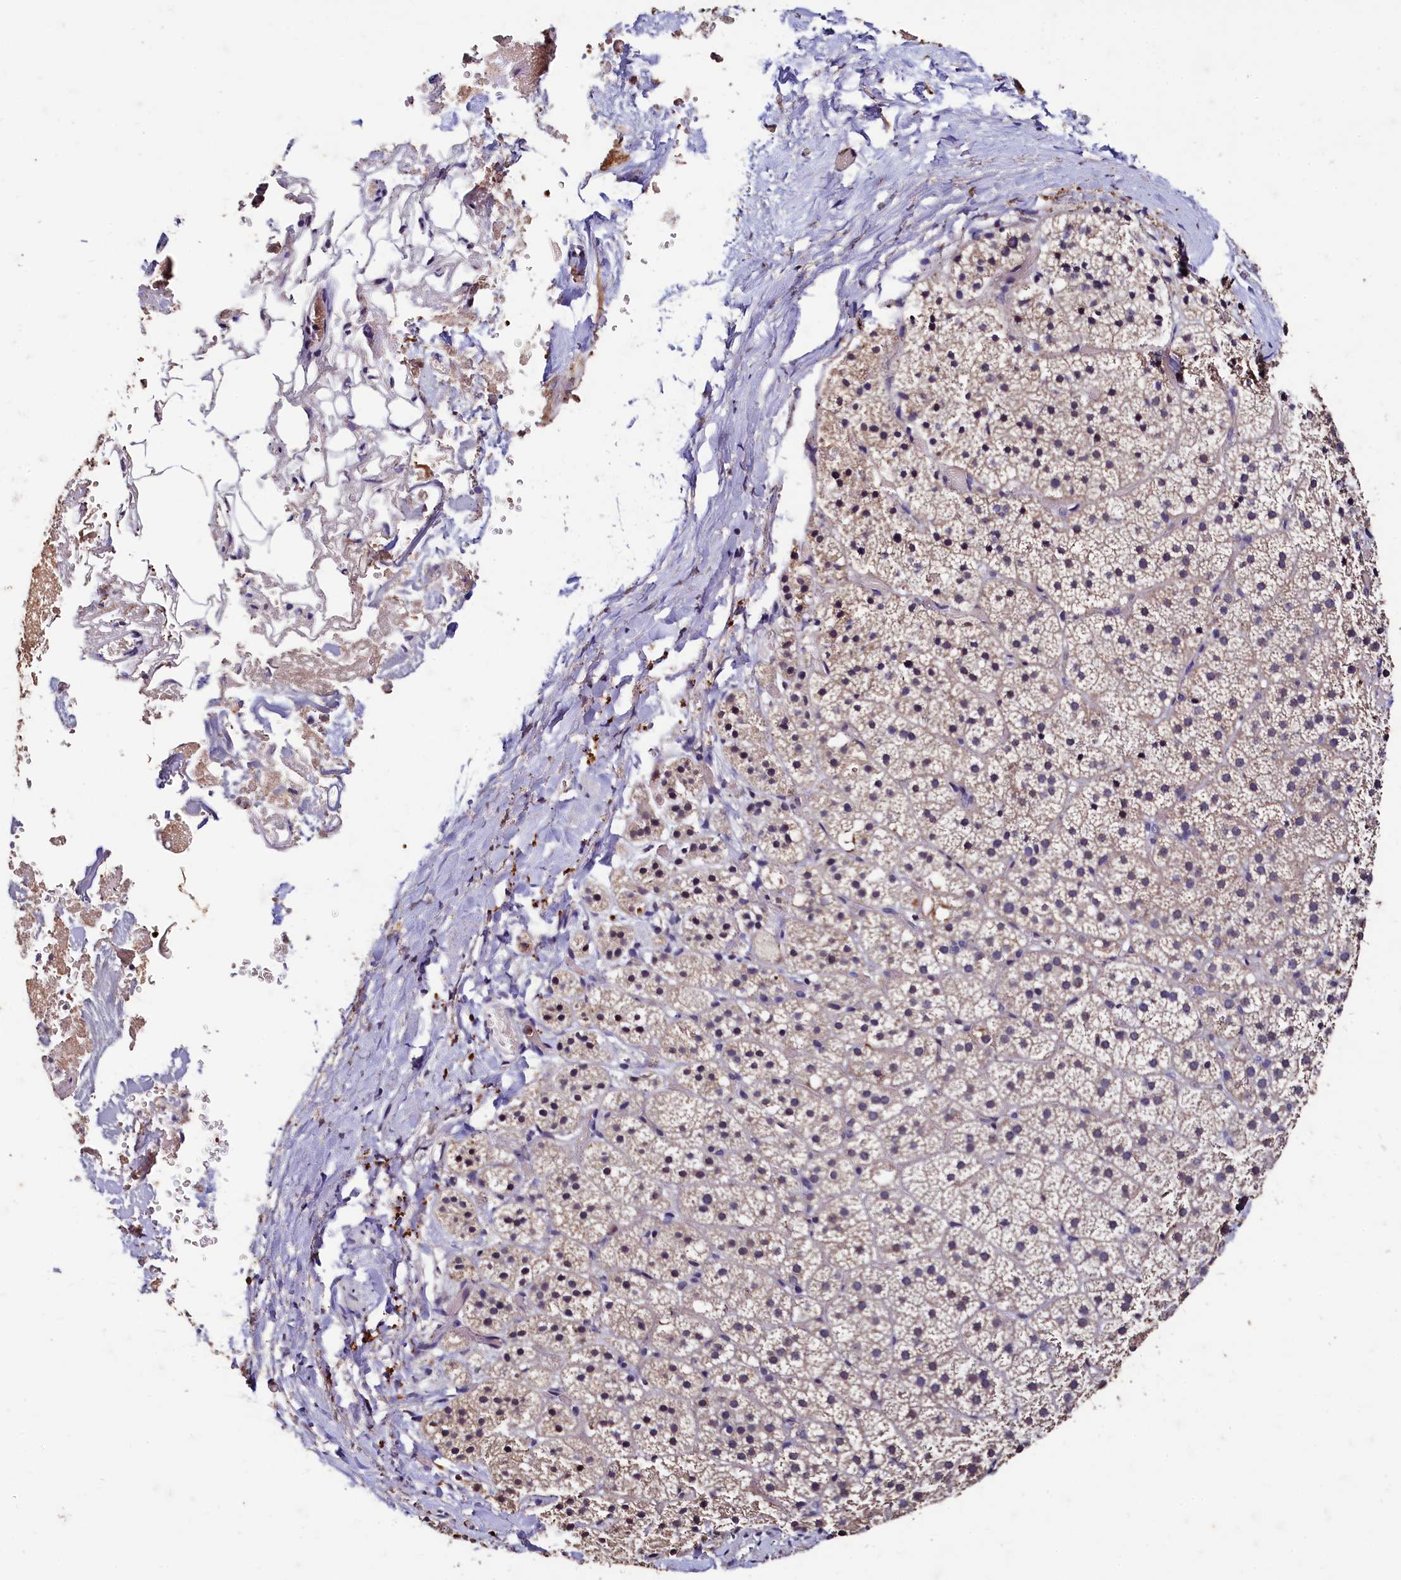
{"staining": {"intensity": "strong", "quantity": "<25%", "location": "cytoplasmic/membranous,nuclear"}, "tissue": "adrenal gland", "cell_type": "Glandular cells", "image_type": "normal", "snomed": [{"axis": "morphology", "description": "Normal tissue, NOS"}, {"axis": "topography", "description": "Adrenal gland"}], "caption": "Protein staining by IHC shows strong cytoplasmic/membranous,nuclear expression in about <25% of glandular cells in unremarkable adrenal gland. The staining is performed using DAB (3,3'-diaminobenzidine) brown chromogen to label protein expression. The nuclei are counter-stained blue using hematoxylin.", "gene": "CSTPP1", "patient": {"sex": "female", "age": 44}}